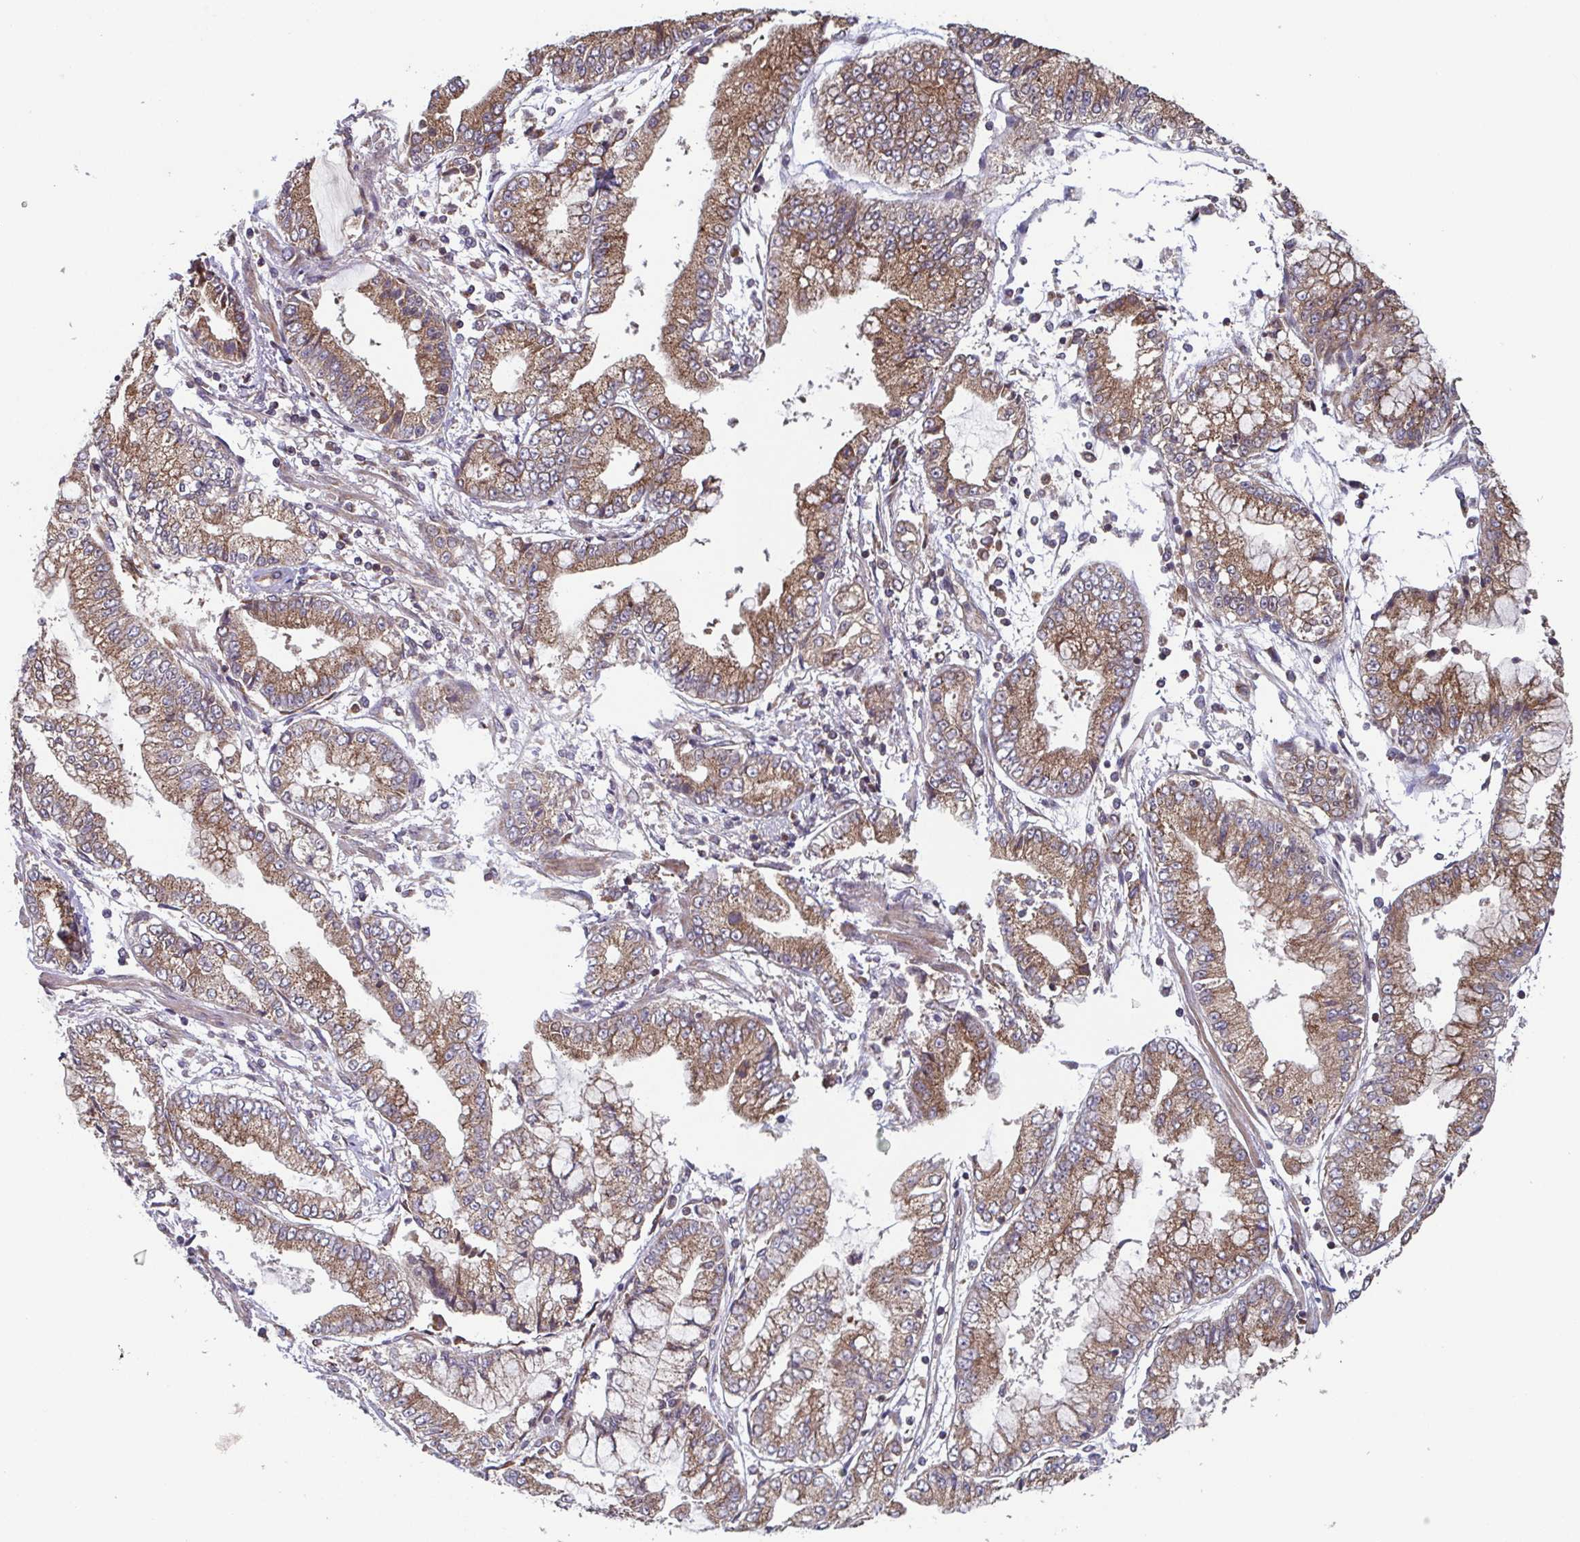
{"staining": {"intensity": "moderate", "quantity": ">75%", "location": "cytoplasmic/membranous"}, "tissue": "stomach cancer", "cell_type": "Tumor cells", "image_type": "cancer", "snomed": [{"axis": "morphology", "description": "Adenocarcinoma, NOS"}, {"axis": "topography", "description": "Stomach, upper"}], "caption": "Immunohistochemical staining of human stomach cancer (adenocarcinoma) exhibits moderate cytoplasmic/membranous protein expression in about >75% of tumor cells.", "gene": "COPB1", "patient": {"sex": "female", "age": 74}}